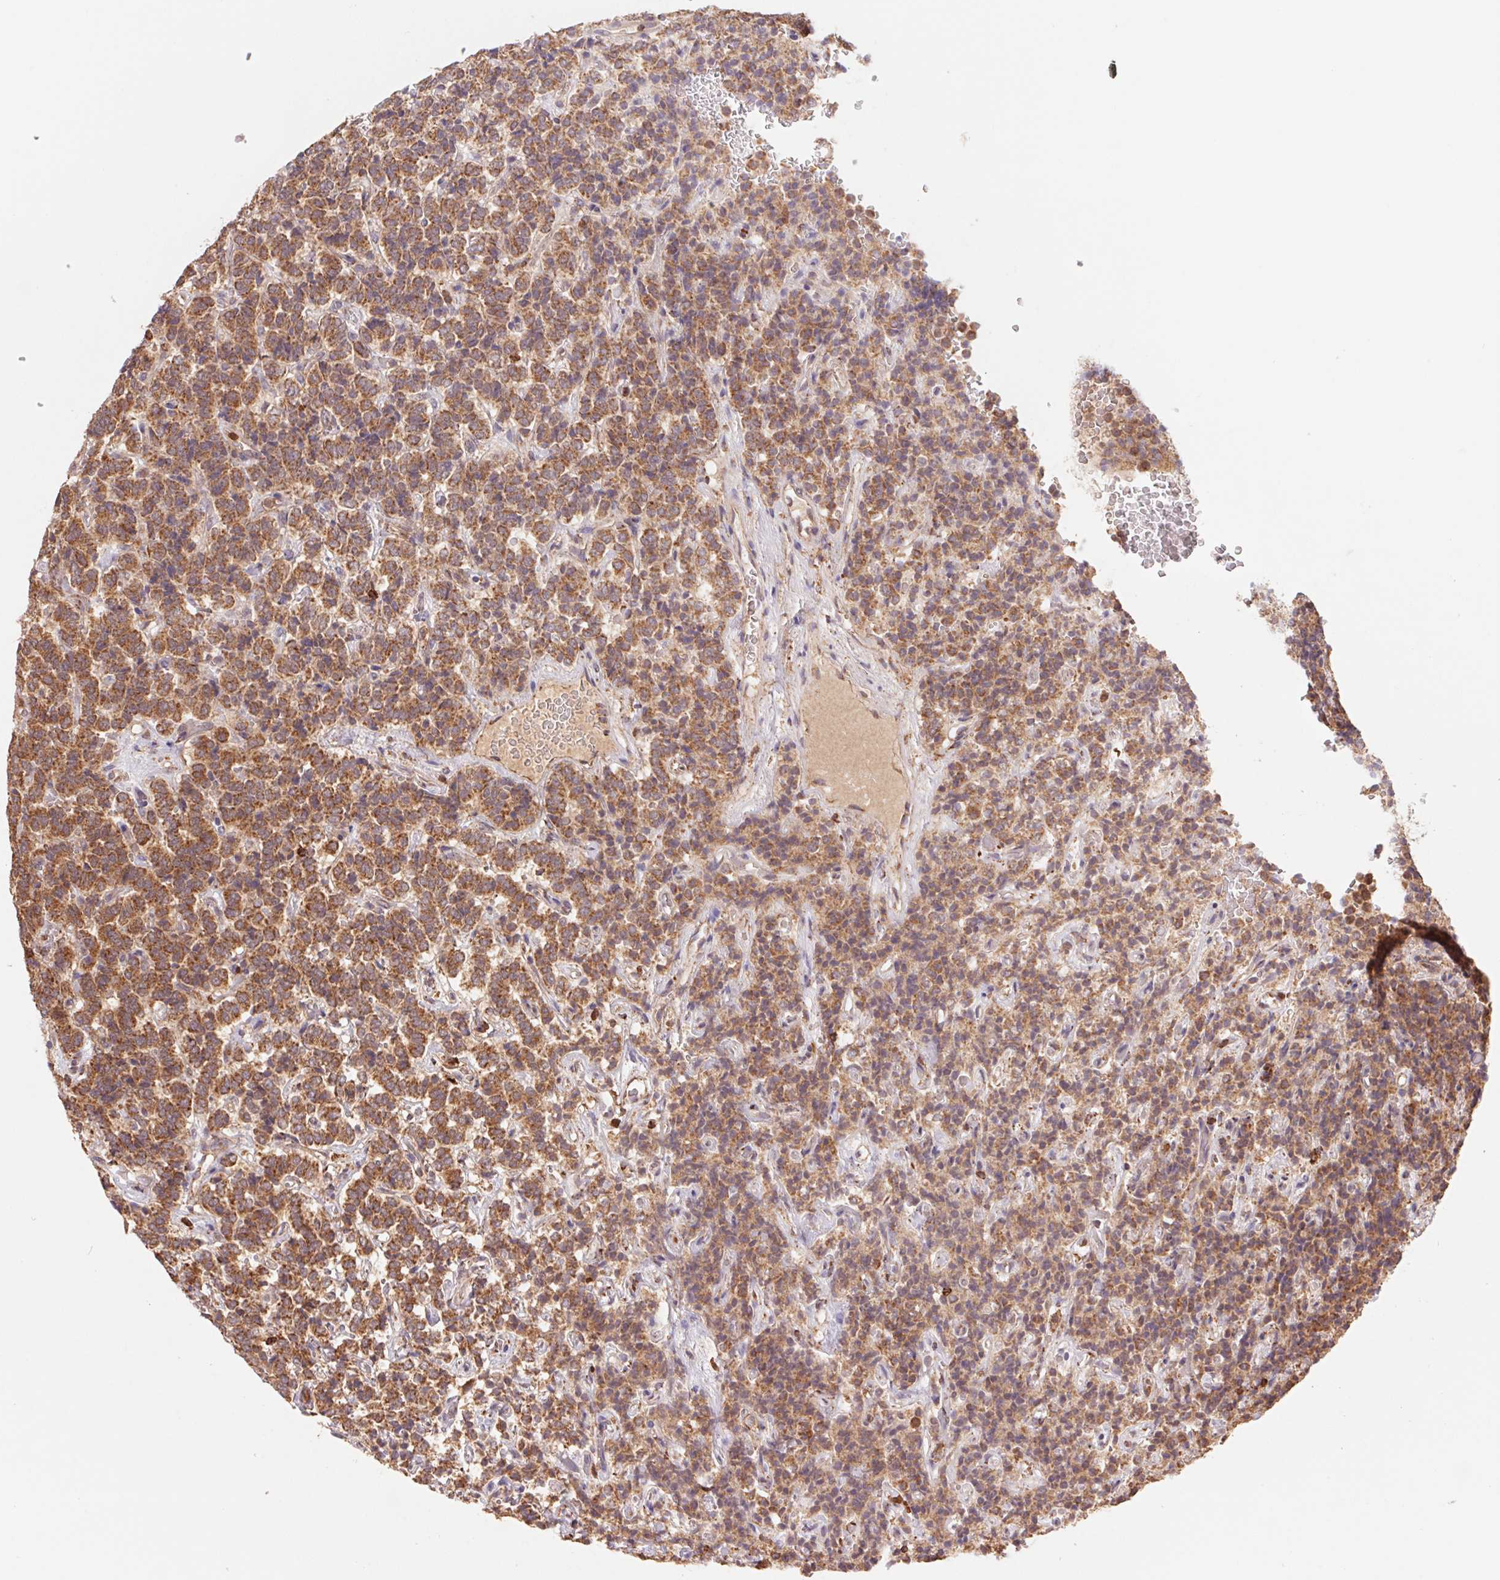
{"staining": {"intensity": "moderate", "quantity": ">75%", "location": "cytoplasmic/membranous"}, "tissue": "carcinoid", "cell_type": "Tumor cells", "image_type": "cancer", "snomed": [{"axis": "morphology", "description": "Carcinoid, malignant, NOS"}, {"axis": "topography", "description": "Pancreas"}], "caption": "A brown stain highlights moderate cytoplasmic/membranous expression of a protein in human malignant carcinoid tumor cells.", "gene": "URM1", "patient": {"sex": "male", "age": 36}}